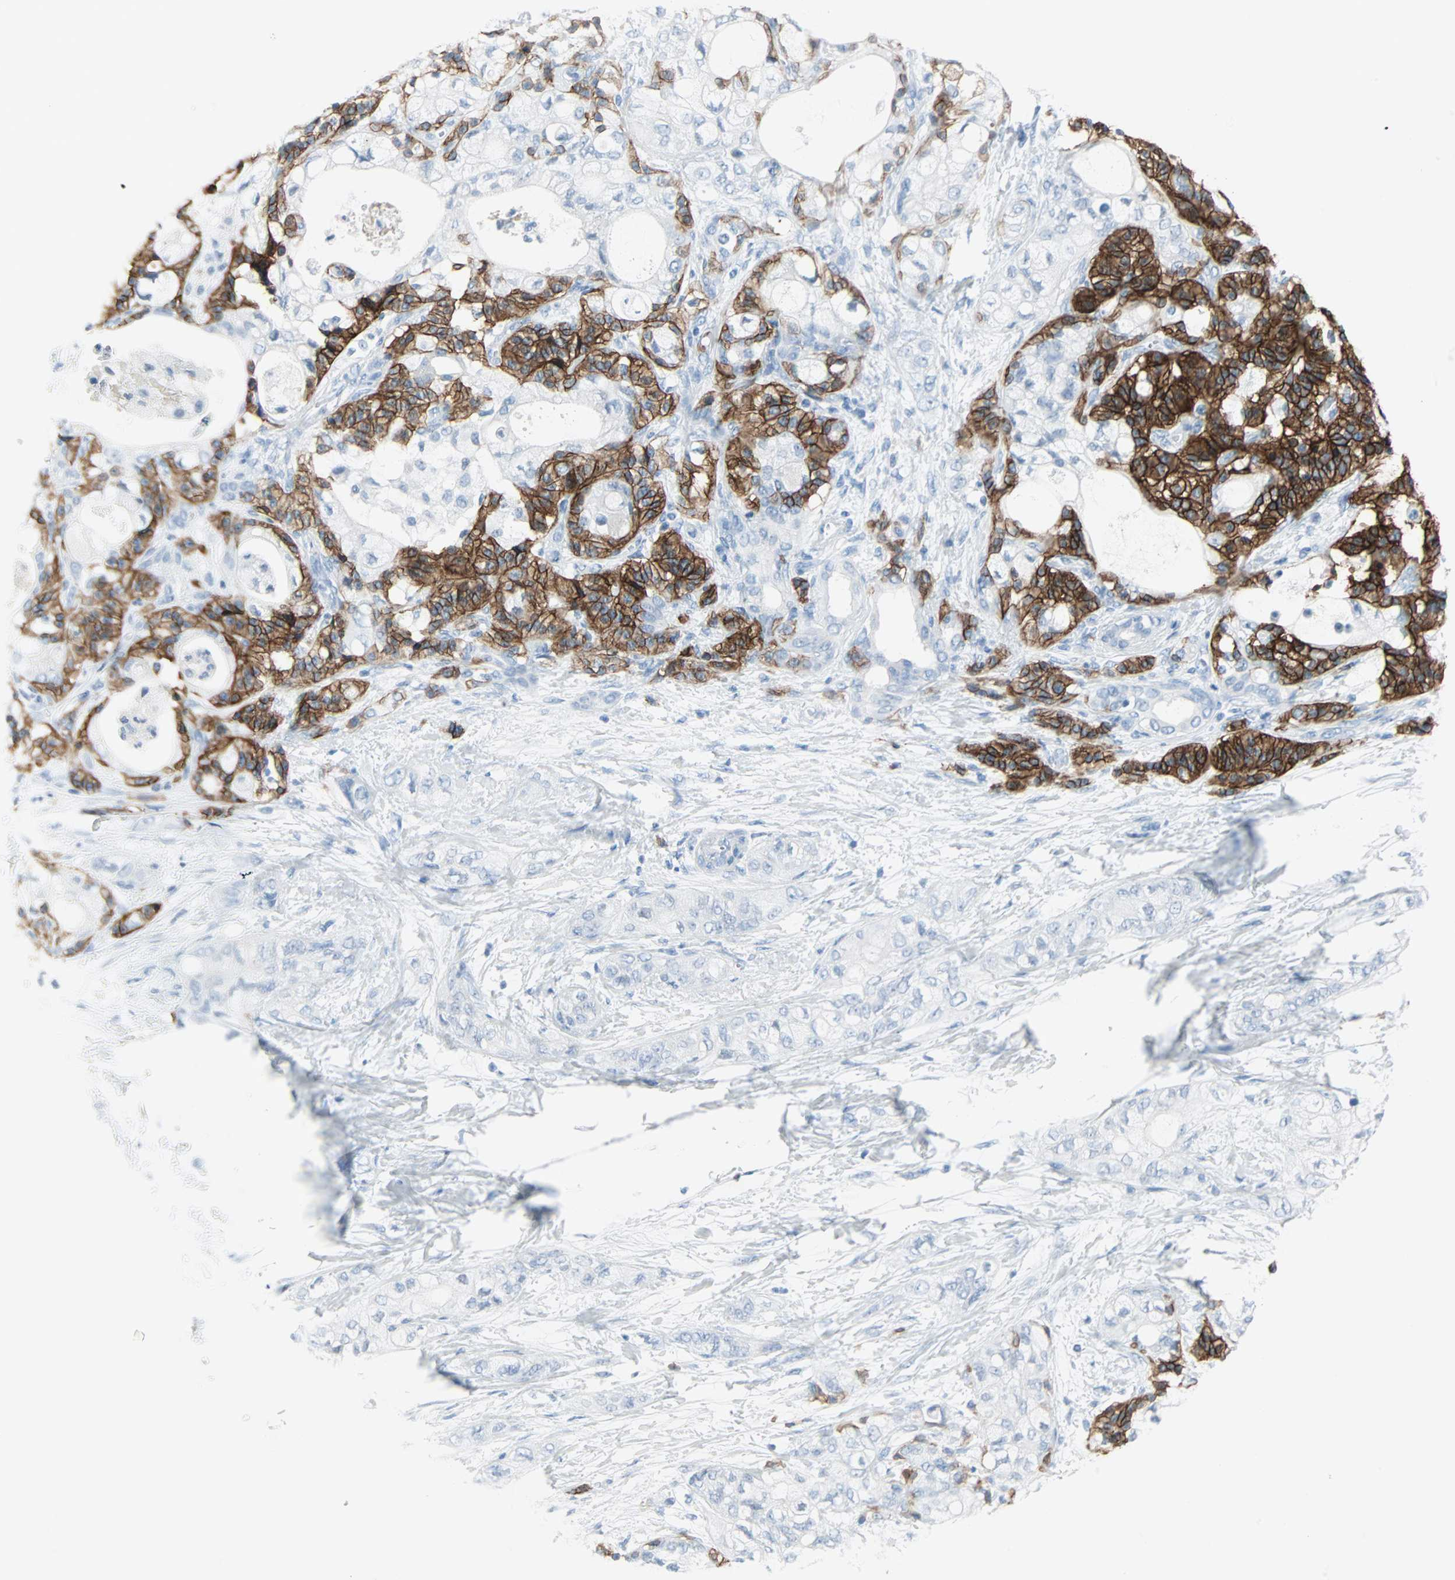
{"staining": {"intensity": "strong", "quantity": "25%-75%", "location": "cytoplasmic/membranous"}, "tissue": "pancreatic cancer", "cell_type": "Tumor cells", "image_type": "cancer", "snomed": [{"axis": "morphology", "description": "Adenocarcinoma, NOS"}, {"axis": "topography", "description": "Pancreas"}], "caption": "Immunohistochemical staining of pancreatic adenocarcinoma demonstrates high levels of strong cytoplasmic/membranous protein staining in approximately 25%-75% of tumor cells.", "gene": "STX1A", "patient": {"sex": "male", "age": 70}}